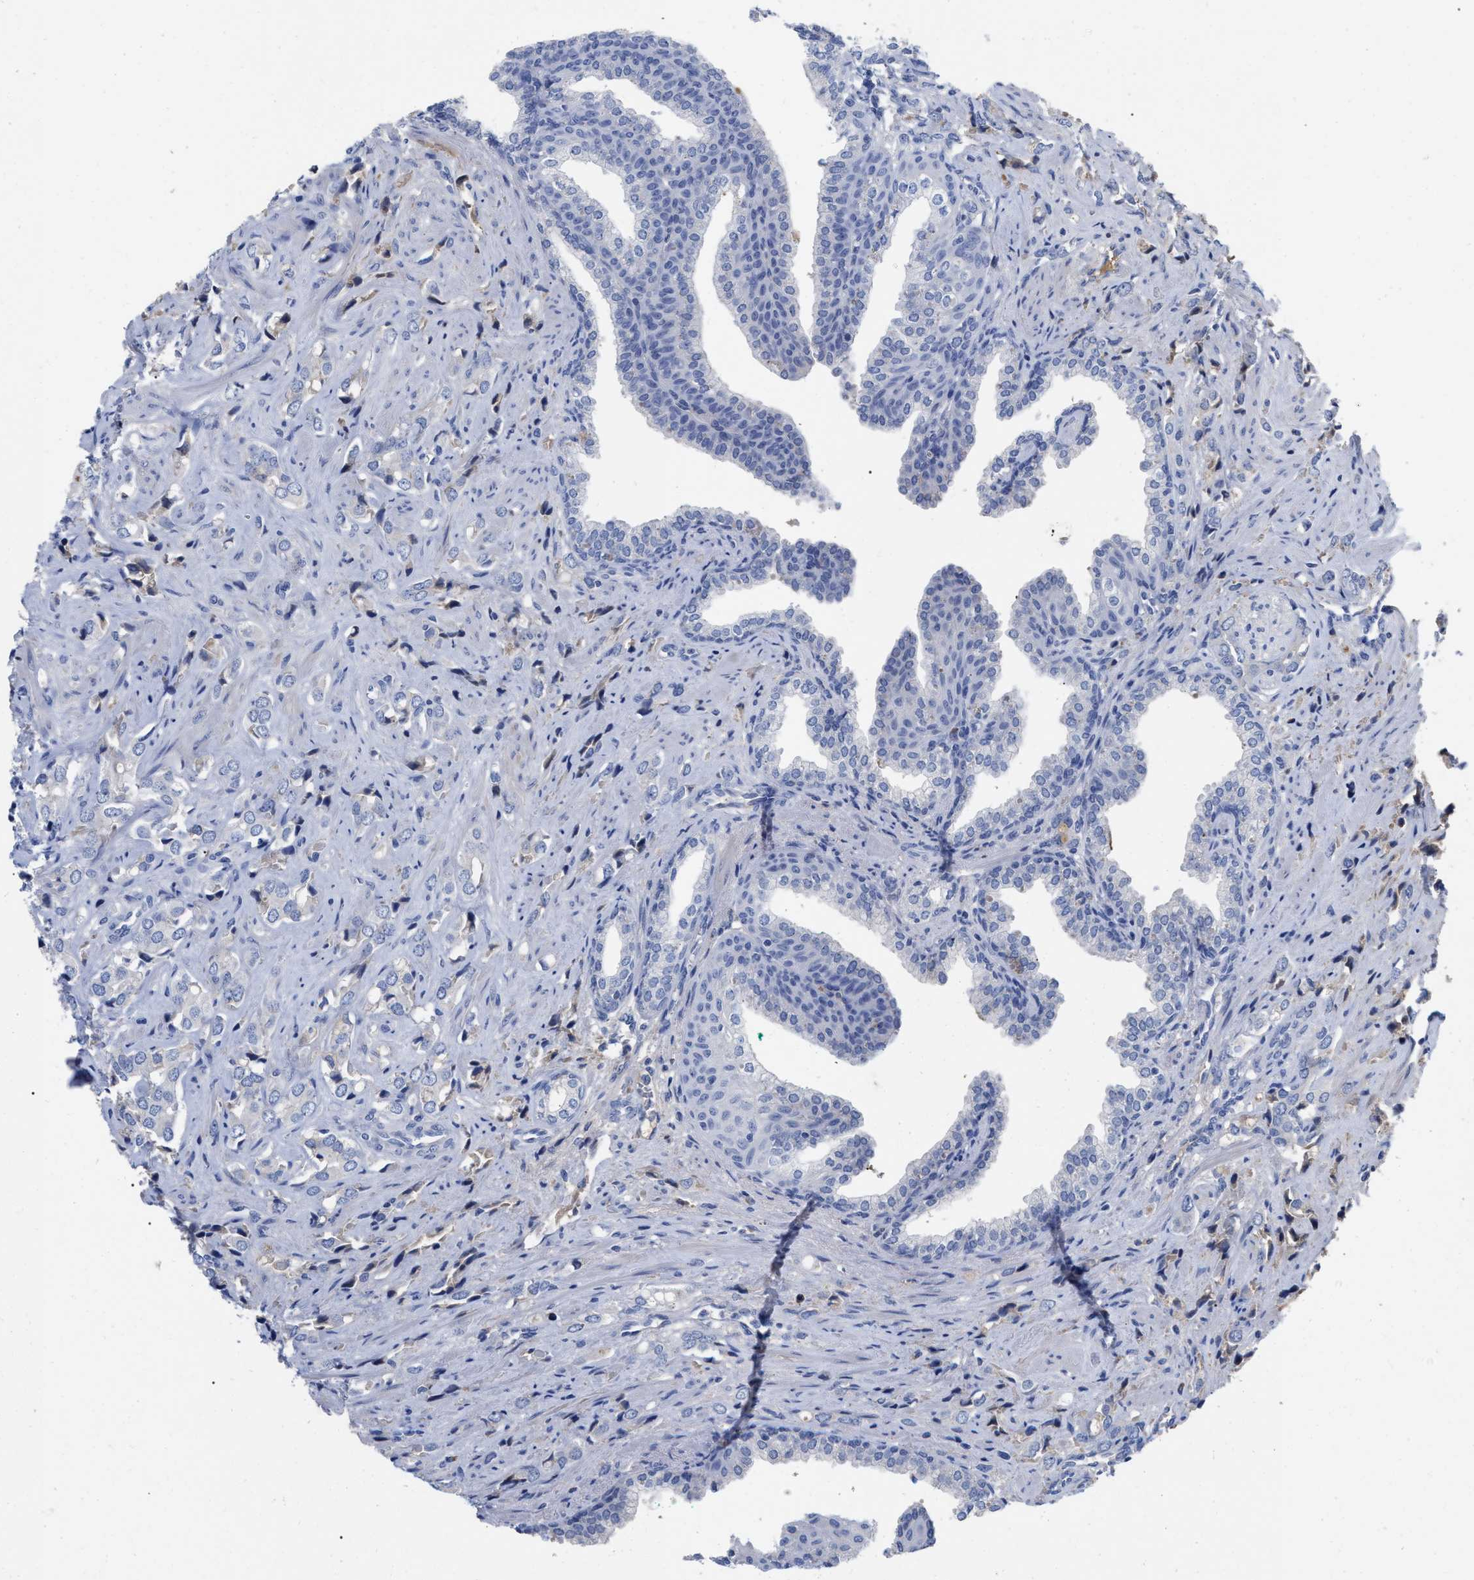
{"staining": {"intensity": "negative", "quantity": "none", "location": "none"}, "tissue": "prostate cancer", "cell_type": "Tumor cells", "image_type": "cancer", "snomed": [{"axis": "morphology", "description": "Adenocarcinoma, High grade"}, {"axis": "topography", "description": "Prostate"}], "caption": "IHC image of neoplastic tissue: human prostate cancer (high-grade adenocarcinoma) stained with DAB demonstrates no significant protein staining in tumor cells.", "gene": "IGHV5-51", "patient": {"sex": "male", "age": 52}}